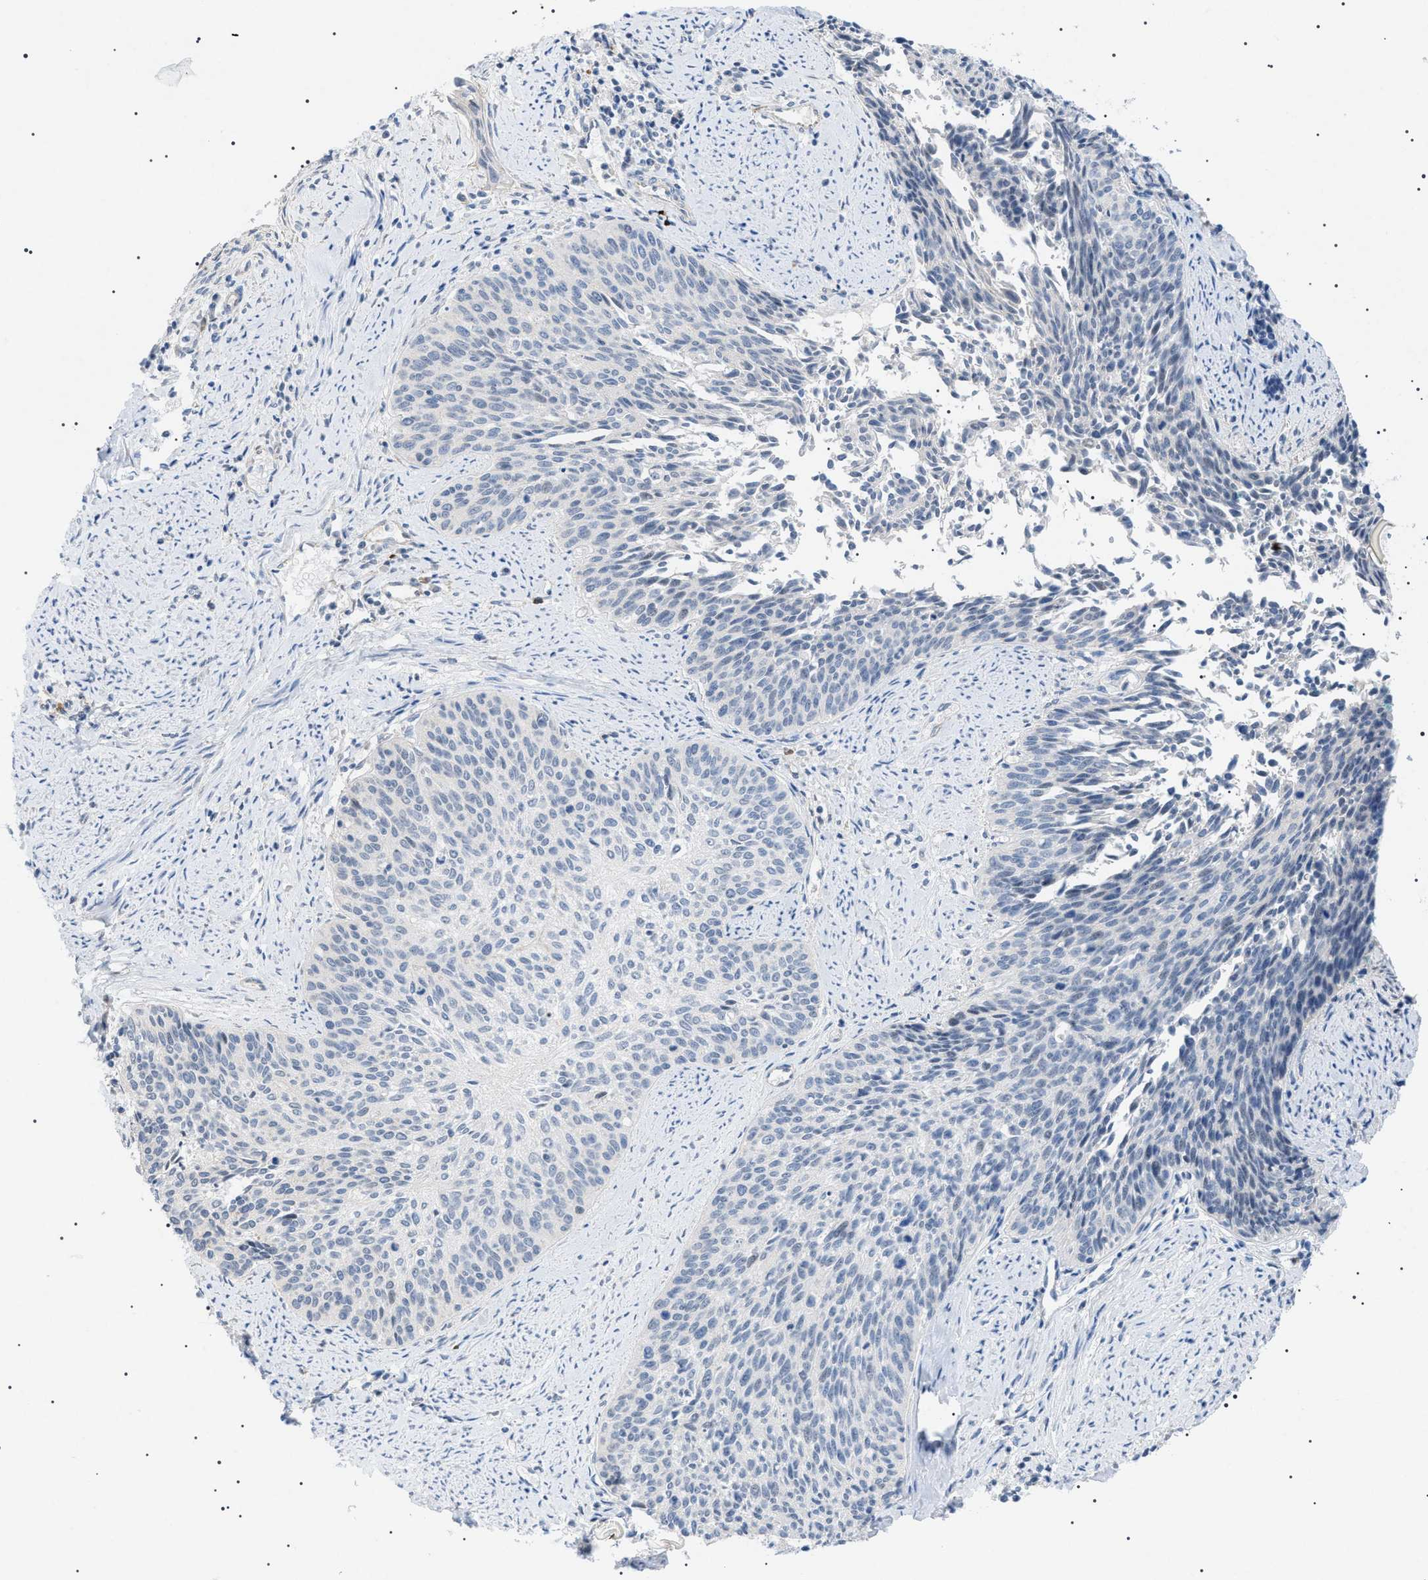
{"staining": {"intensity": "negative", "quantity": "none", "location": "none"}, "tissue": "cervical cancer", "cell_type": "Tumor cells", "image_type": "cancer", "snomed": [{"axis": "morphology", "description": "Squamous cell carcinoma, NOS"}, {"axis": "topography", "description": "Cervix"}], "caption": "A histopathology image of human cervical squamous cell carcinoma is negative for staining in tumor cells. (DAB immunohistochemistry (IHC), high magnification).", "gene": "ADAMTS1", "patient": {"sex": "female", "age": 55}}